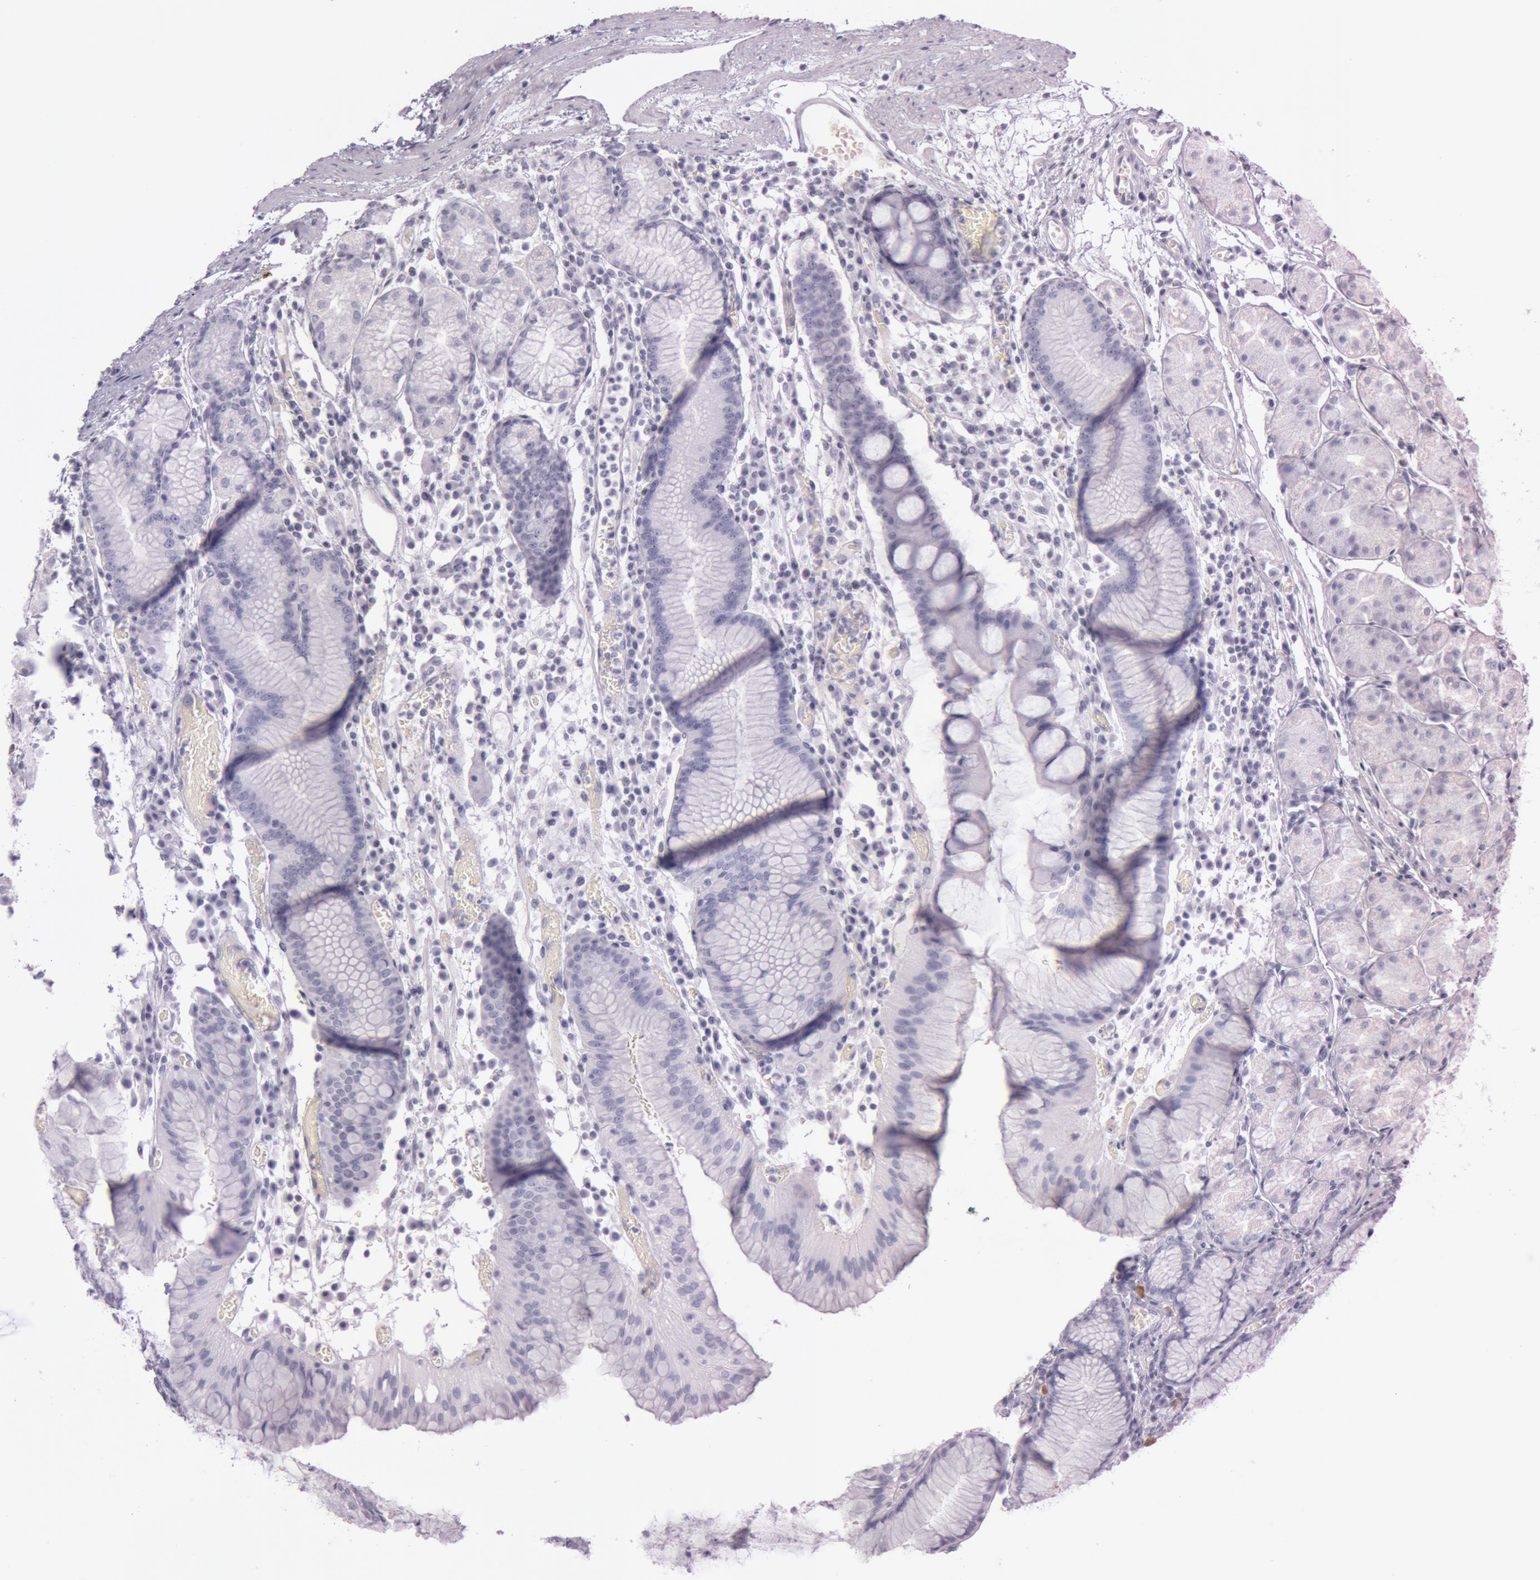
{"staining": {"intensity": "negative", "quantity": "none", "location": "none"}, "tissue": "stomach", "cell_type": "Glandular cells", "image_type": "normal", "snomed": [{"axis": "morphology", "description": "Normal tissue, NOS"}, {"axis": "topography", "description": "Stomach, lower"}], "caption": "This micrograph is of benign stomach stained with IHC to label a protein in brown with the nuclei are counter-stained blue. There is no positivity in glandular cells.", "gene": "S100A7", "patient": {"sex": "female", "age": 73}}